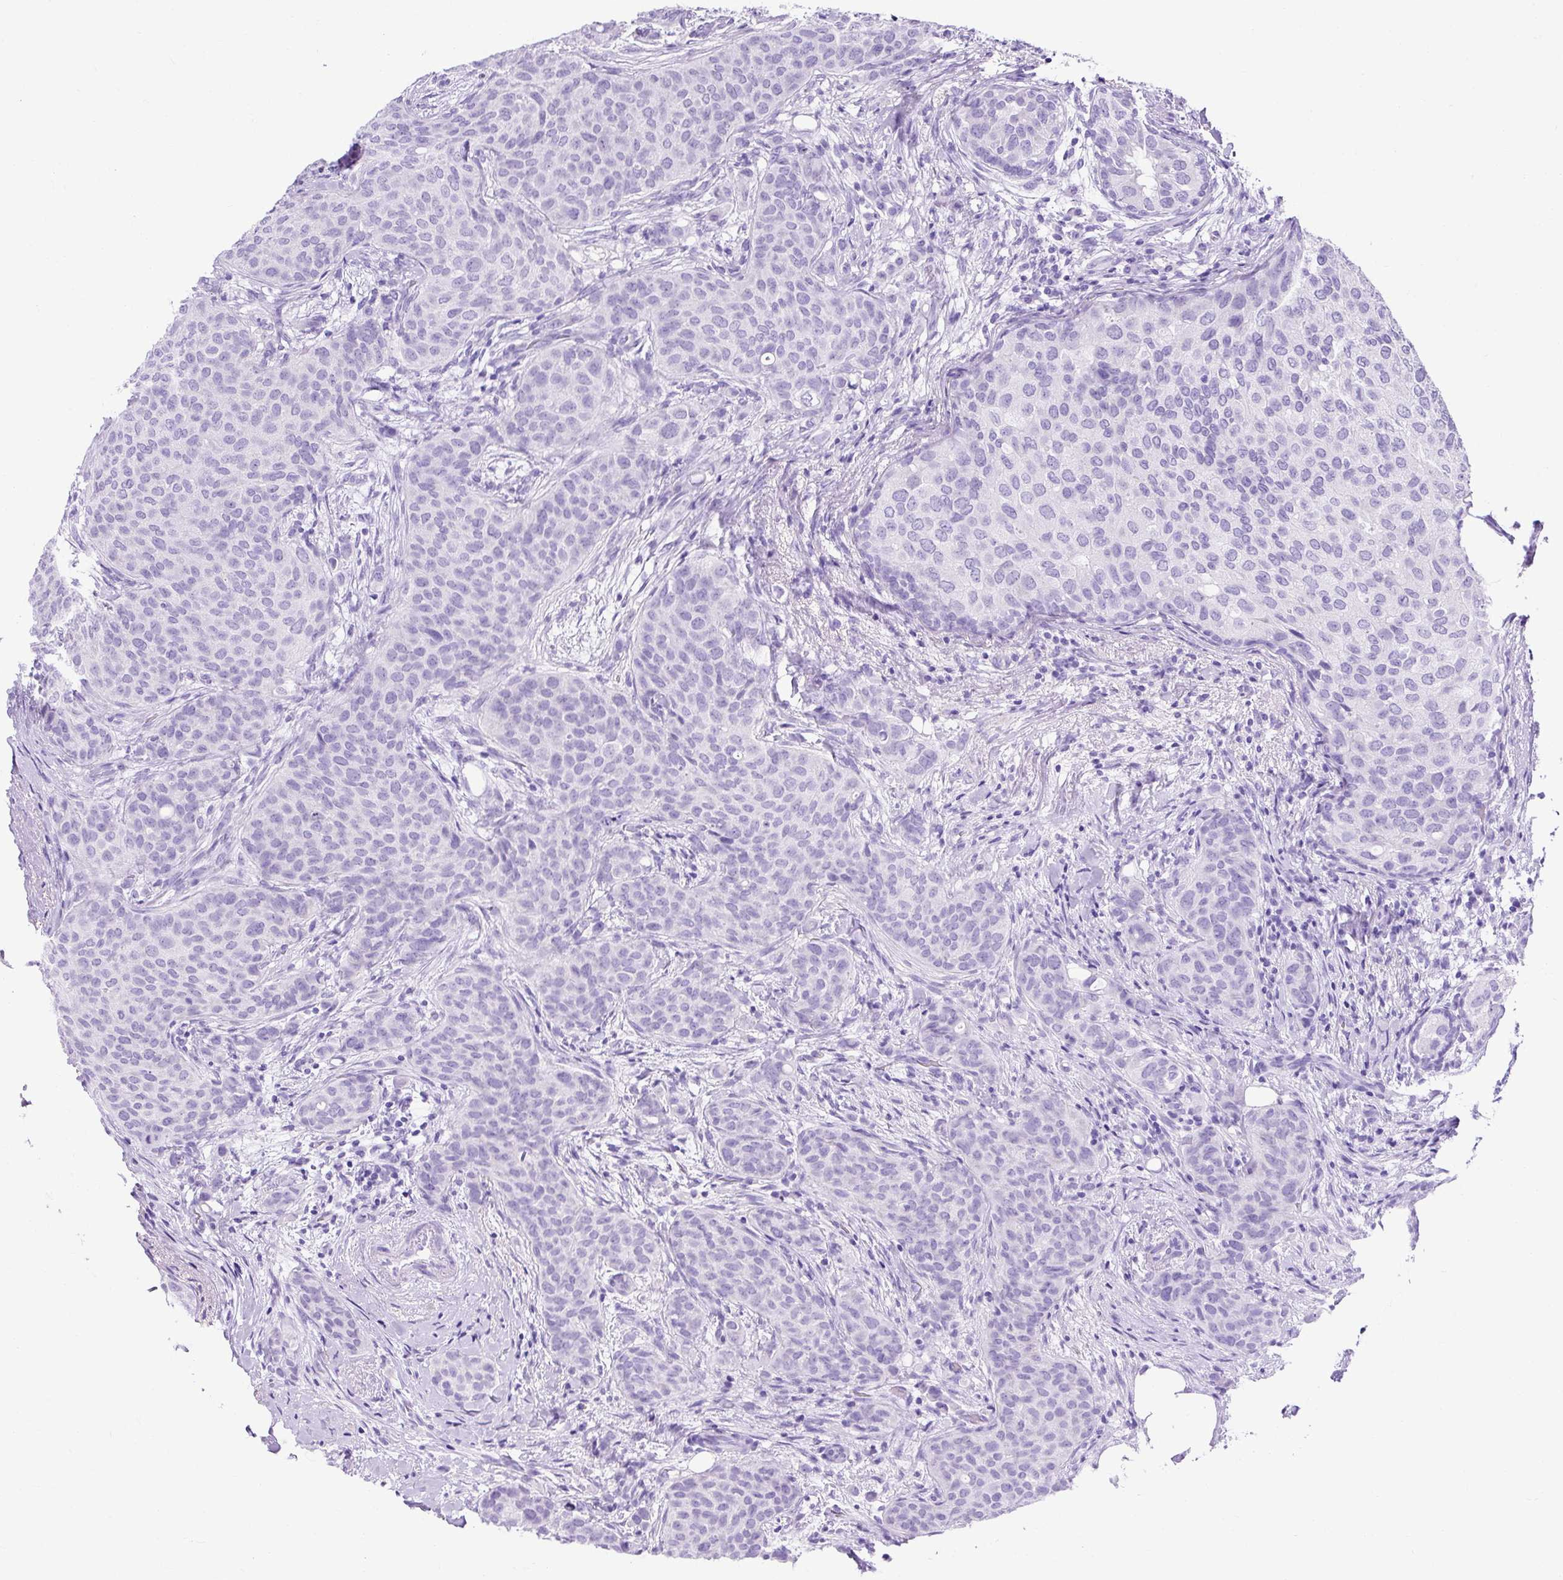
{"staining": {"intensity": "negative", "quantity": "none", "location": "none"}, "tissue": "breast cancer", "cell_type": "Tumor cells", "image_type": "cancer", "snomed": [{"axis": "morphology", "description": "Duct carcinoma"}, {"axis": "topography", "description": "Breast"}], "caption": "Immunohistochemical staining of human infiltrating ductal carcinoma (breast) displays no significant staining in tumor cells.", "gene": "KRT12", "patient": {"sex": "female", "age": 47}}